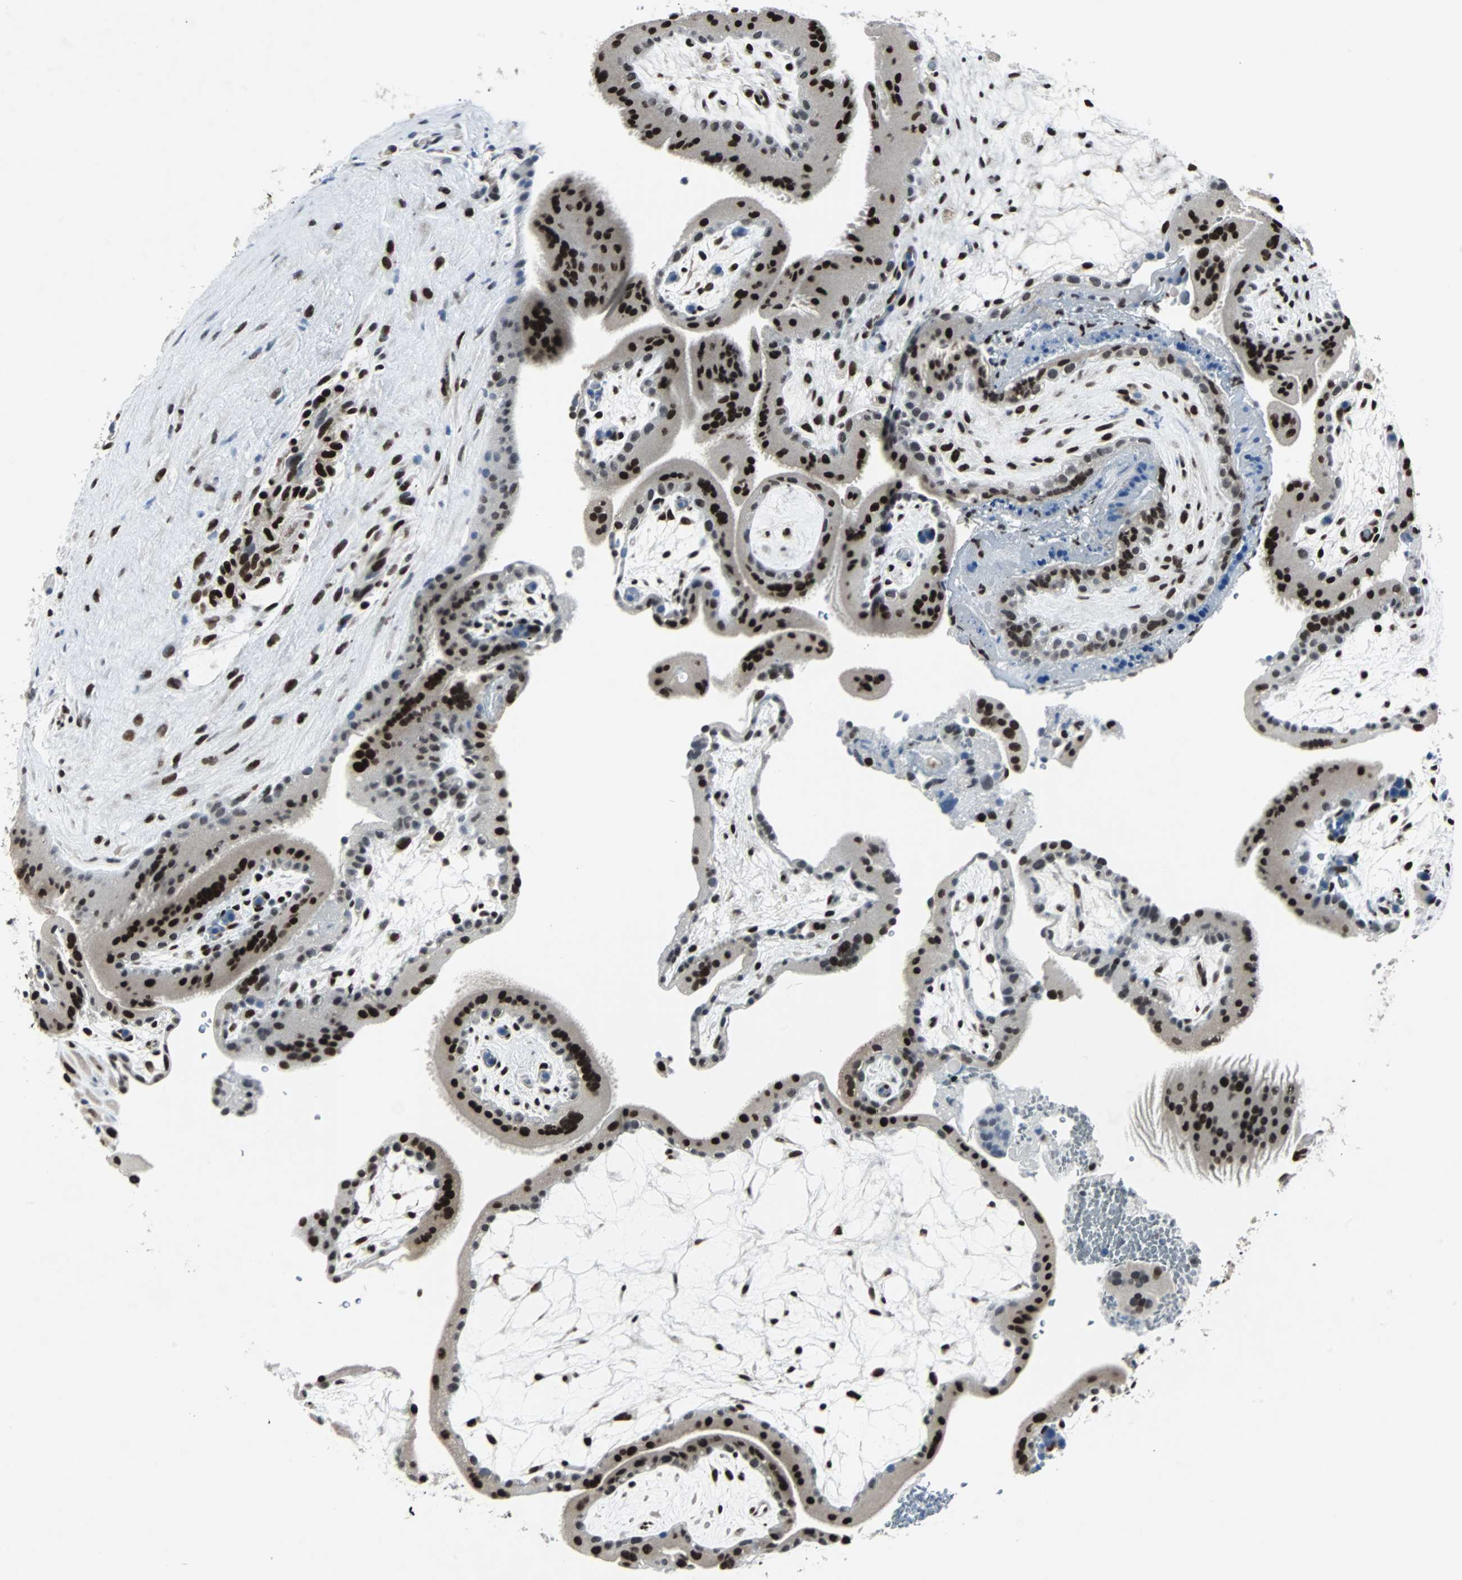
{"staining": {"intensity": "strong", "quantity": ">75%", "location": "nuclear"}, "tissue": "placenta", "cell_type": "Decidual cells", "image_type": "normal", "snomed": [{"axis": "morphology", "description": "Normal tissue, NOS"}, {"axis": "topography", "description": "Placenta"}], "caption": "Placenta stained with DAB immunohistochemistry (IHC) reveals high levels of strong nuclear positivity in about >75% of decidual cells. (DAB (3,3'-diaminobenzidine) IHC with brightfield microscopy, high magnification).", "gene": "MEF2D", "patient": {"sex": "female", "age": 19}}